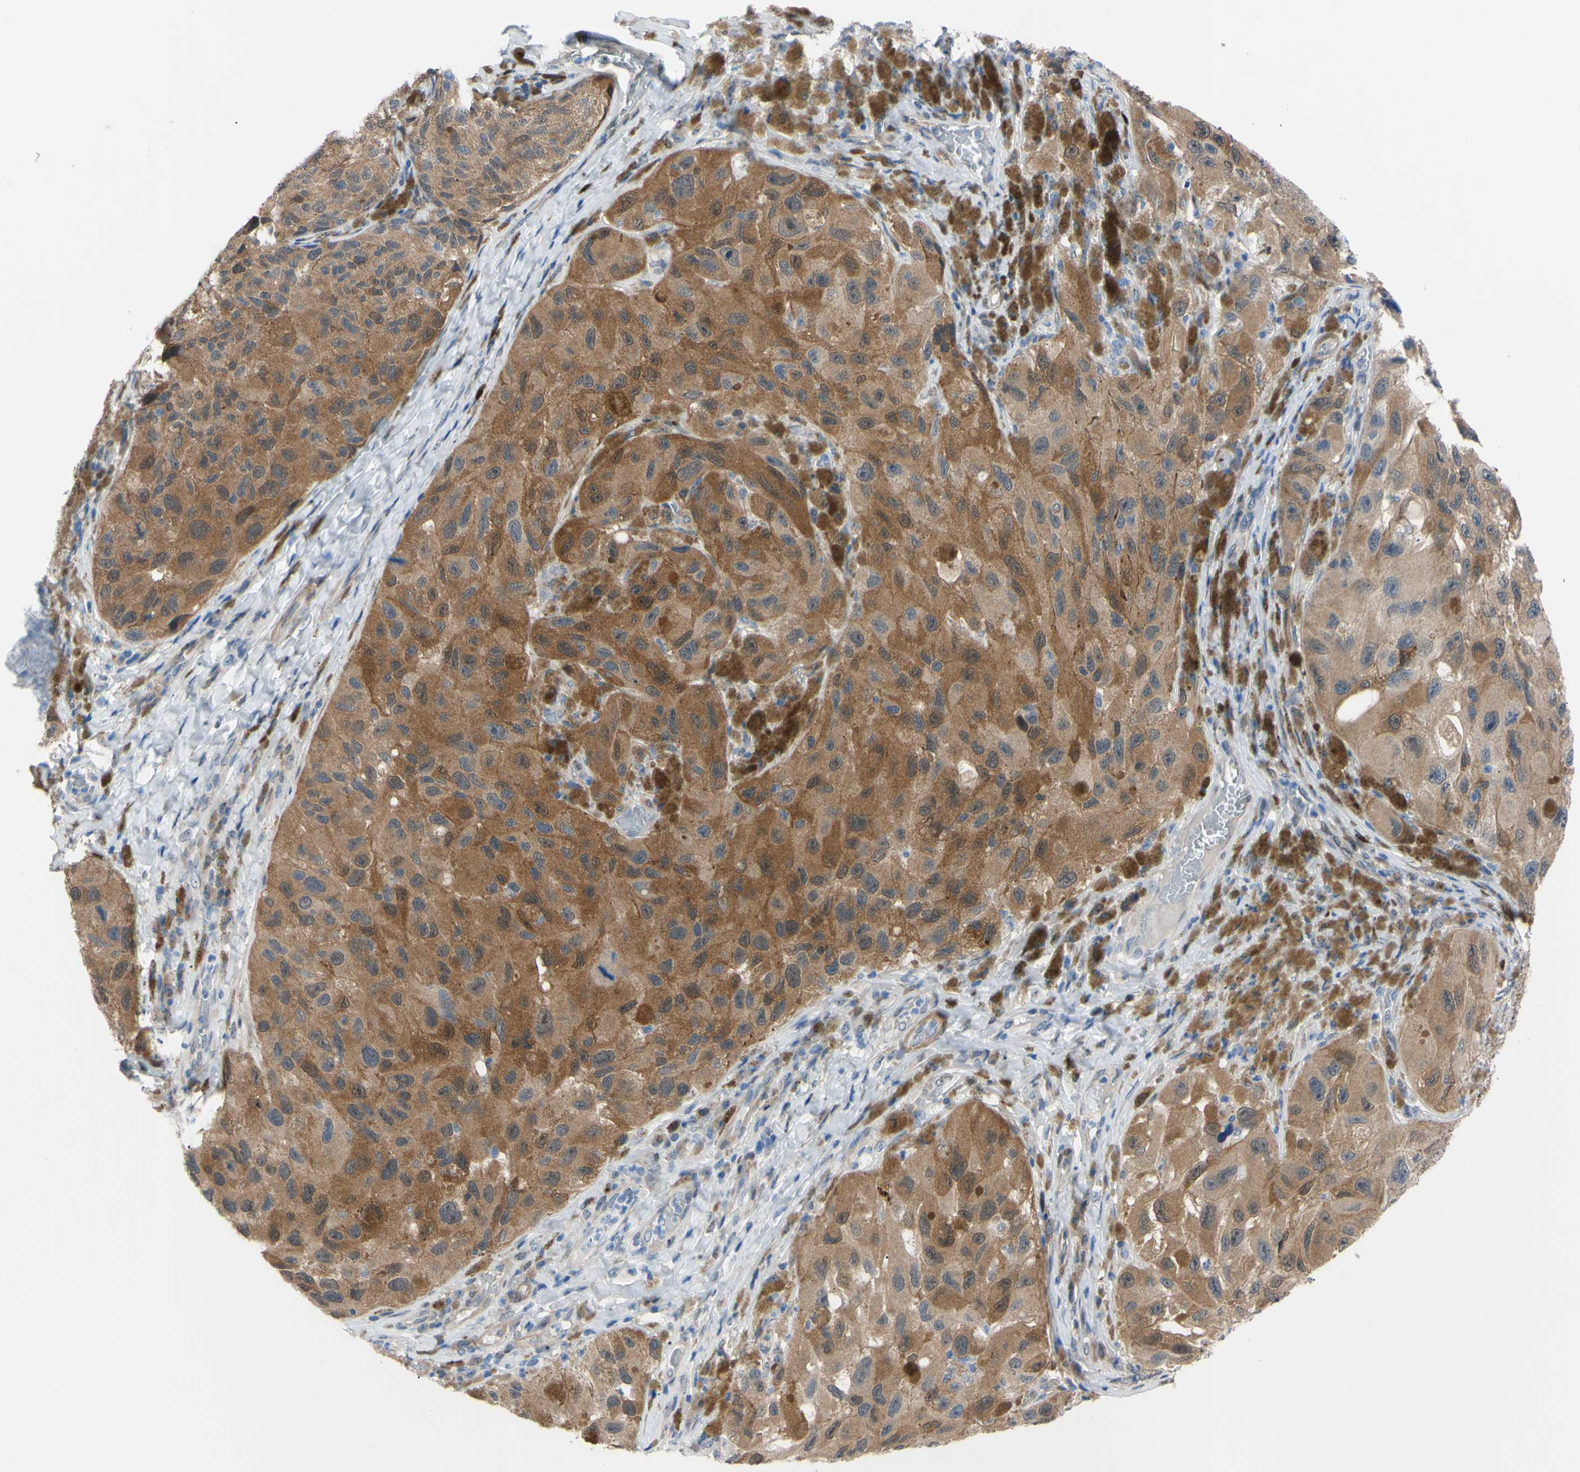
{"staining": {"intensity": "moderate", "quantity": ">75%", "location": "cytoplasmic/membranous"}, "tissue": "melanoma", "cell_type": "Tumor cells", "image_type": "cancer", "snomed": [{"axis": "morphology", "description": "Malignant melanoma, NOS"}, {"axis": "topography", "description": "Skin"}], "caption": "There is medium levels of moderate cytoplasmic/membranous positivity in tumor cells of melanoma, as demonstrated by immunohistochemical staining (brown color).", "gene": "NOL3", "patient": {"sex": "female", "age": 73}}